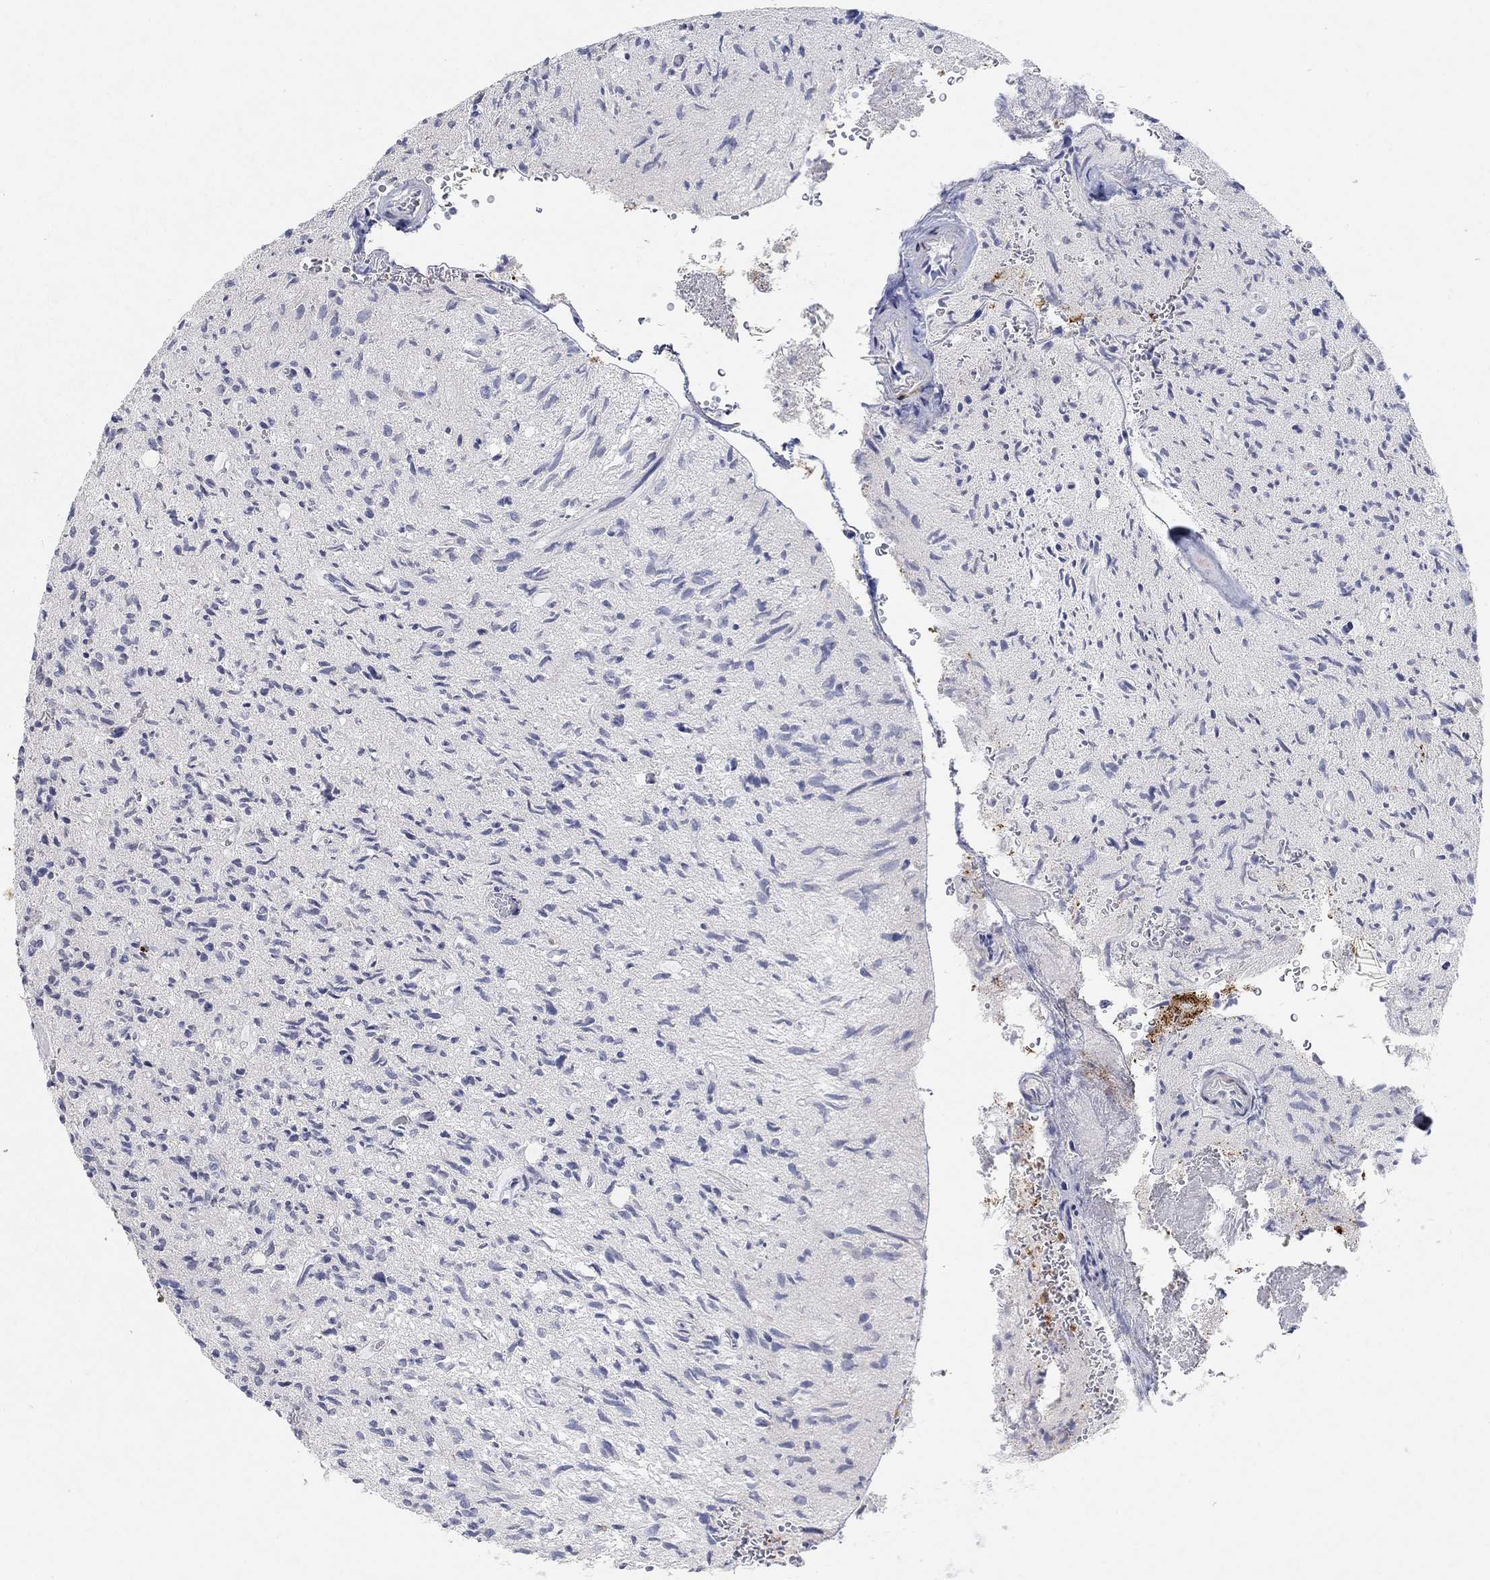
{"staining": {"intensity": "negative", "quantity": "none", "location": "none"}, "tissue": "glioma", "cell_type": "Tumor cells", "image_type": "cancer", "snomed": [{"axis": "morphology", "description": "Glioma, malignant, High grade"}, {"axis": "topography", "description": "Brain"}], "caption": "Tumor cells are negative for brown protein staining in malignant glioma (high-grade).", "gene": "VAT1L", "patient": {"sex": "male", "age": 64}}